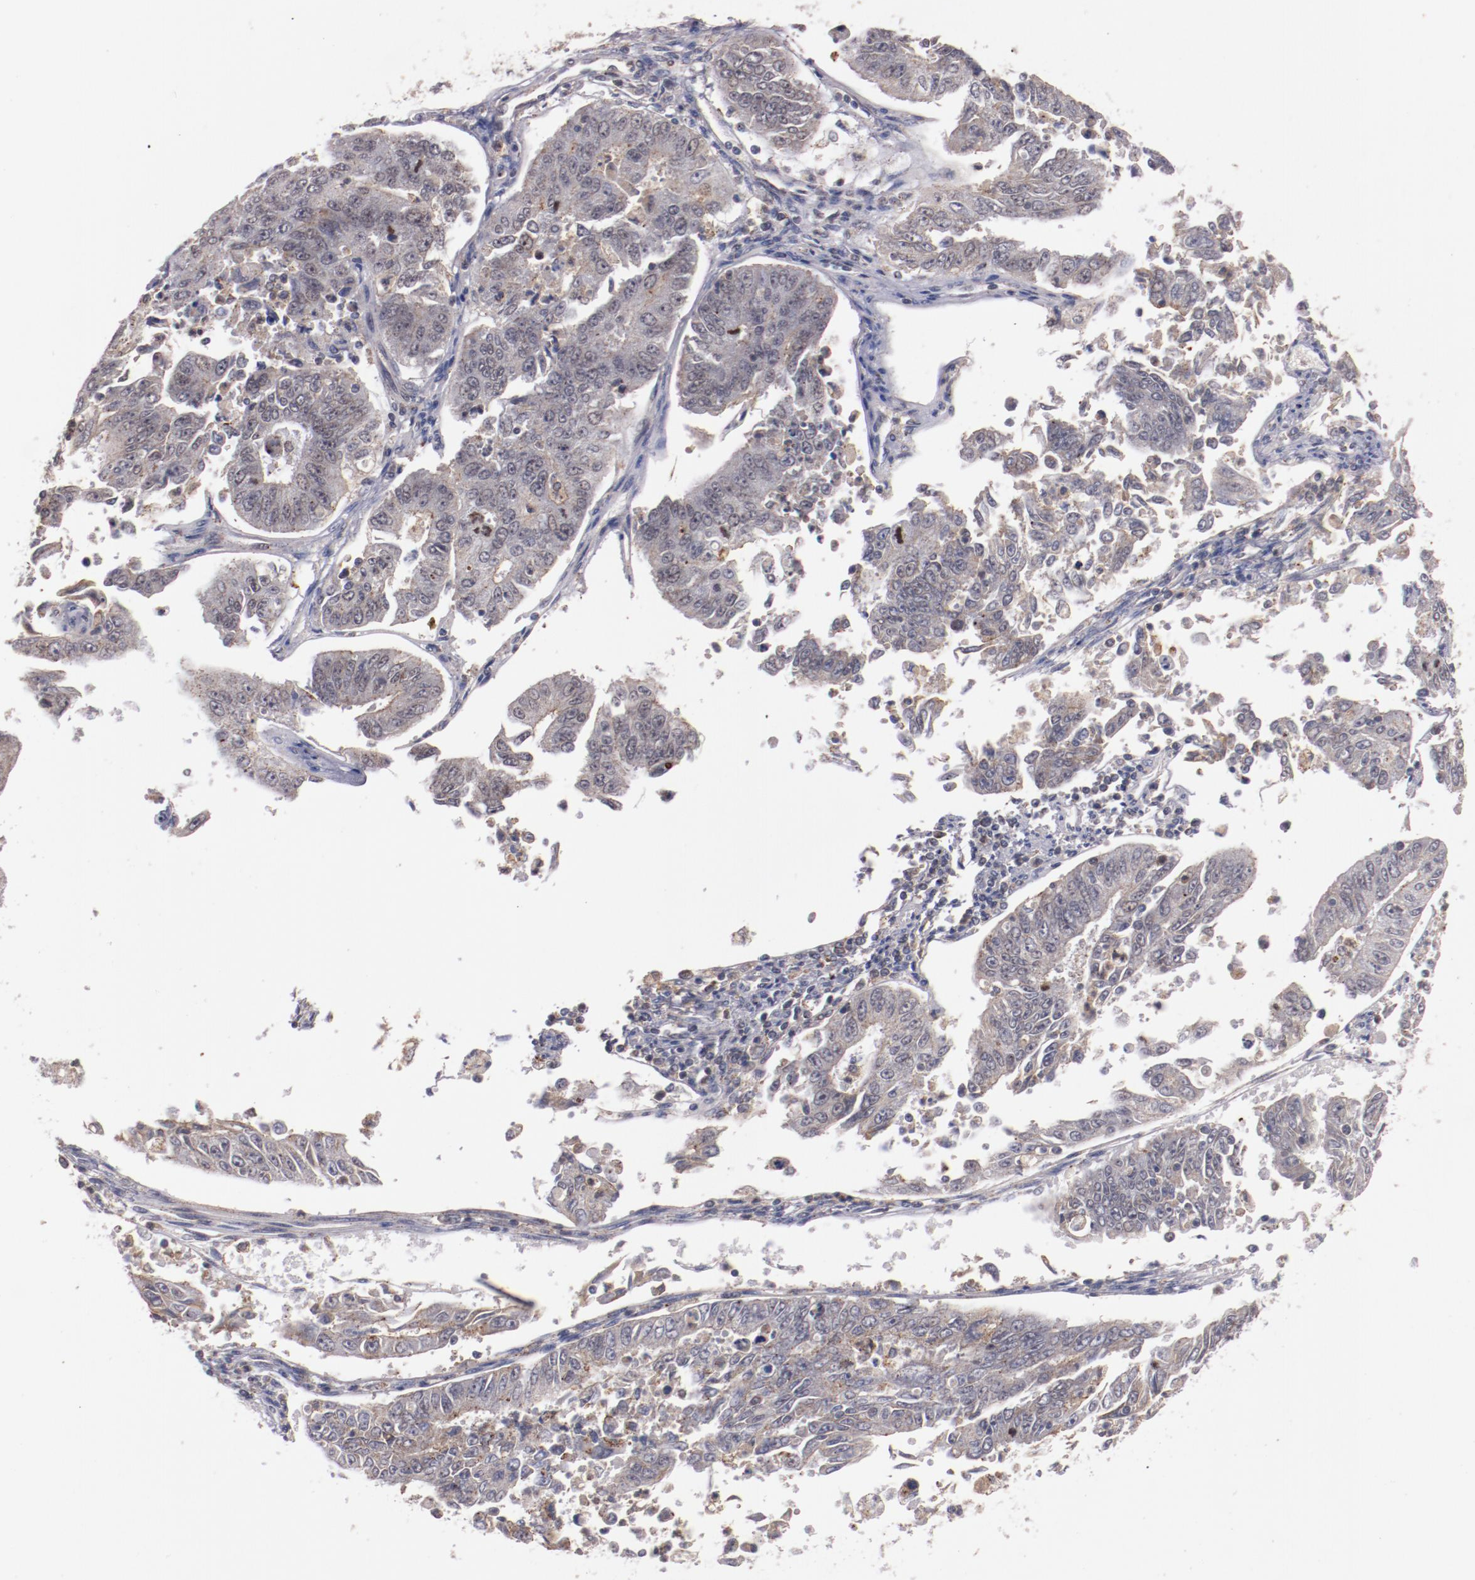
{"staining": {"intensity": "weak", "quantity": ">75%", "location": "cytoplasmic/membranous"}, "tissue": "endometrial cancer", "cell_type": "Tumor cells", "image_type": "cancer", "snomed": [{"axis": "morphology", "description": "Adenocarcinoma, NOS"}, {"axis": "topography", "description": "Endometrium"}], "caption": "Human endometrial adenocarcinoma stained with a brown dye shows weak cytoplasmic/membranous positive expression in about >75% of tumor cells.", "gene": "SYP", "patient": {"sex": "female", "age": 42}}